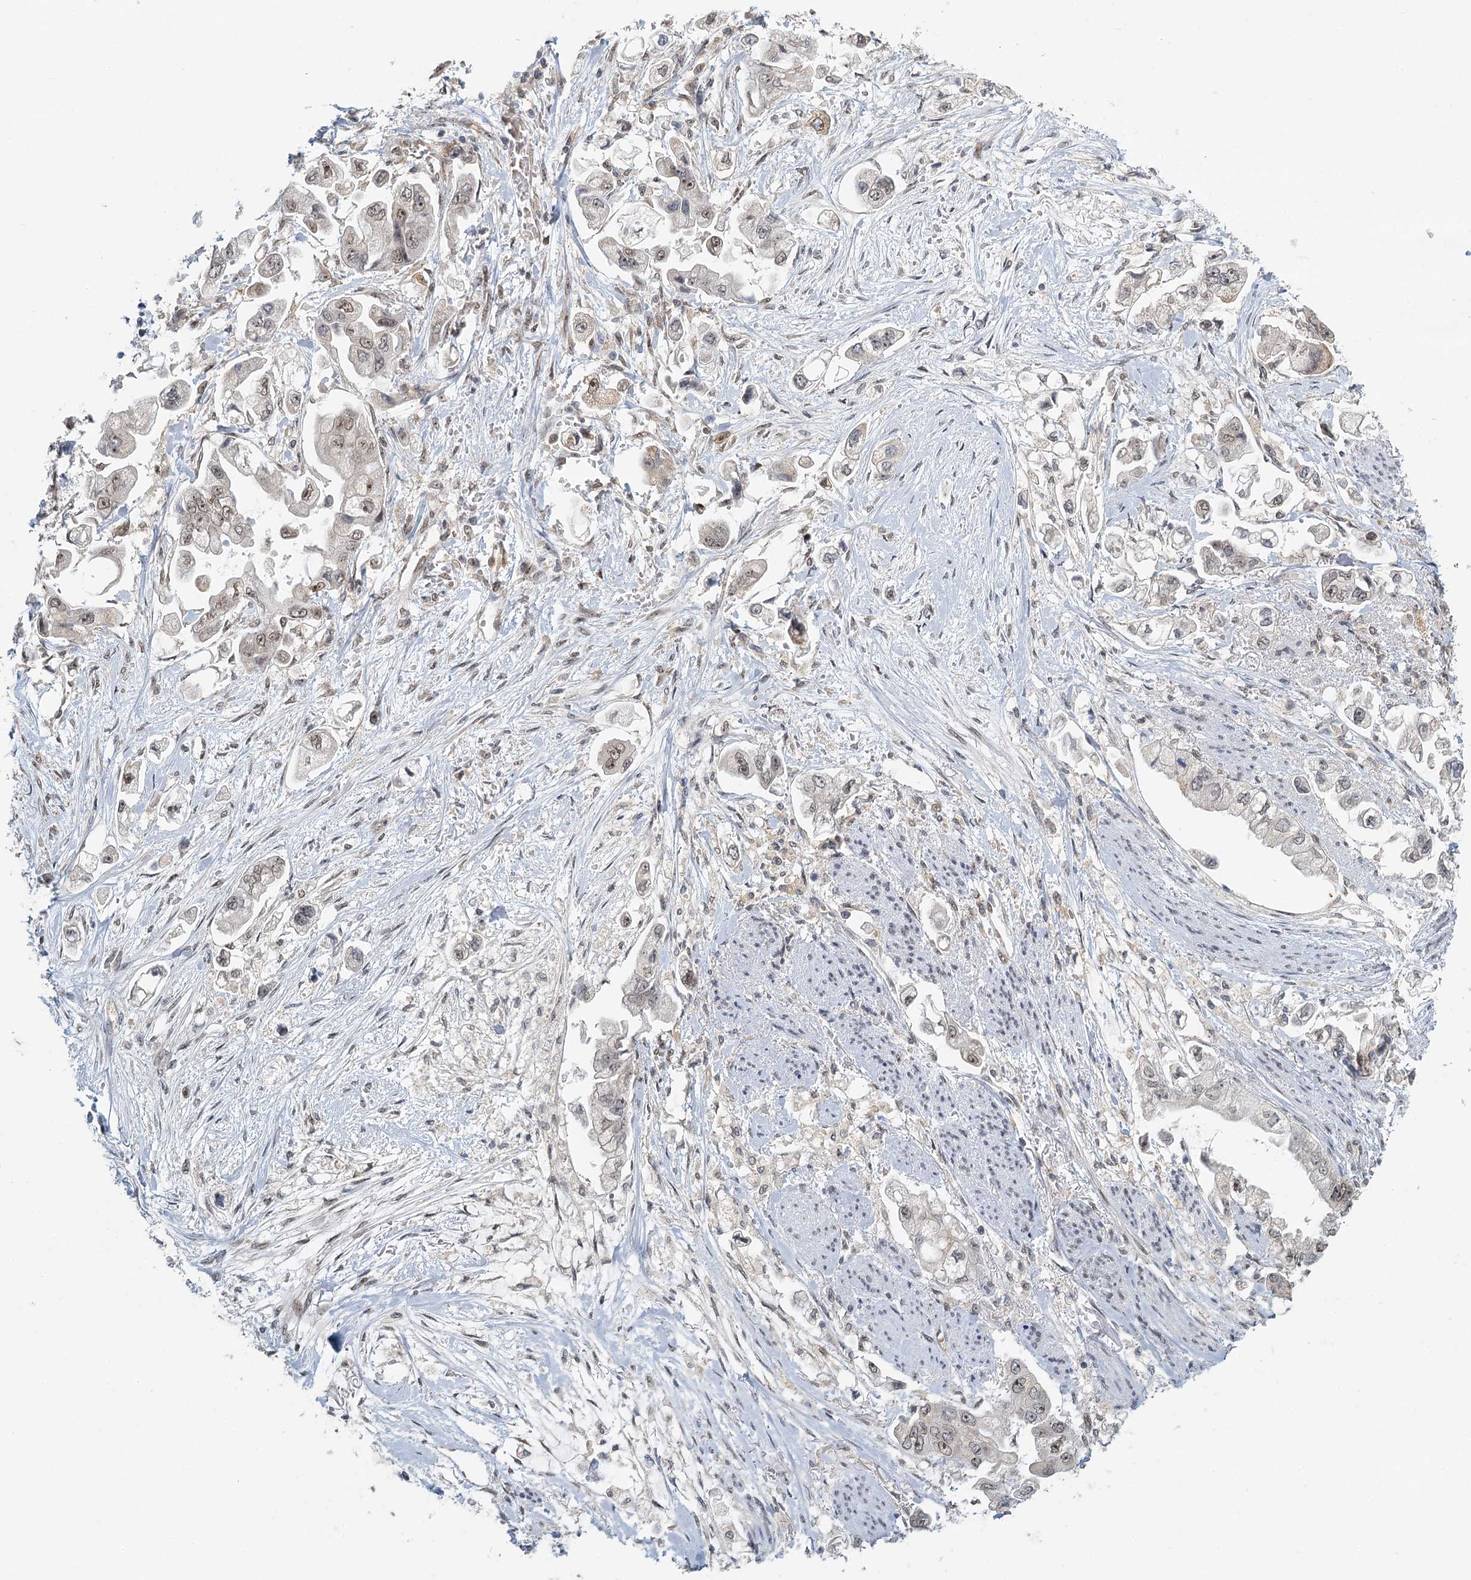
{"staining": {"intensity": "weak", "quantity": "<25%", "location": "nuclear"}, "tissue": "stomach cancer", "cell_type": "Tumor cells", "image_type": "cancer", "snomed": [{"axis": "morphology", "description": "Adenocarcinoma, NOS"}, {"axis": "topography", "description": "Stomach"}], "caption": "Immunohistochemistry of human stomach adenocarcinoma demonstrates no staining in tumor cells. Nuclei are stained in blue.", "gene": "TREX1", "patient": {"sex": "male", "age": 62}}